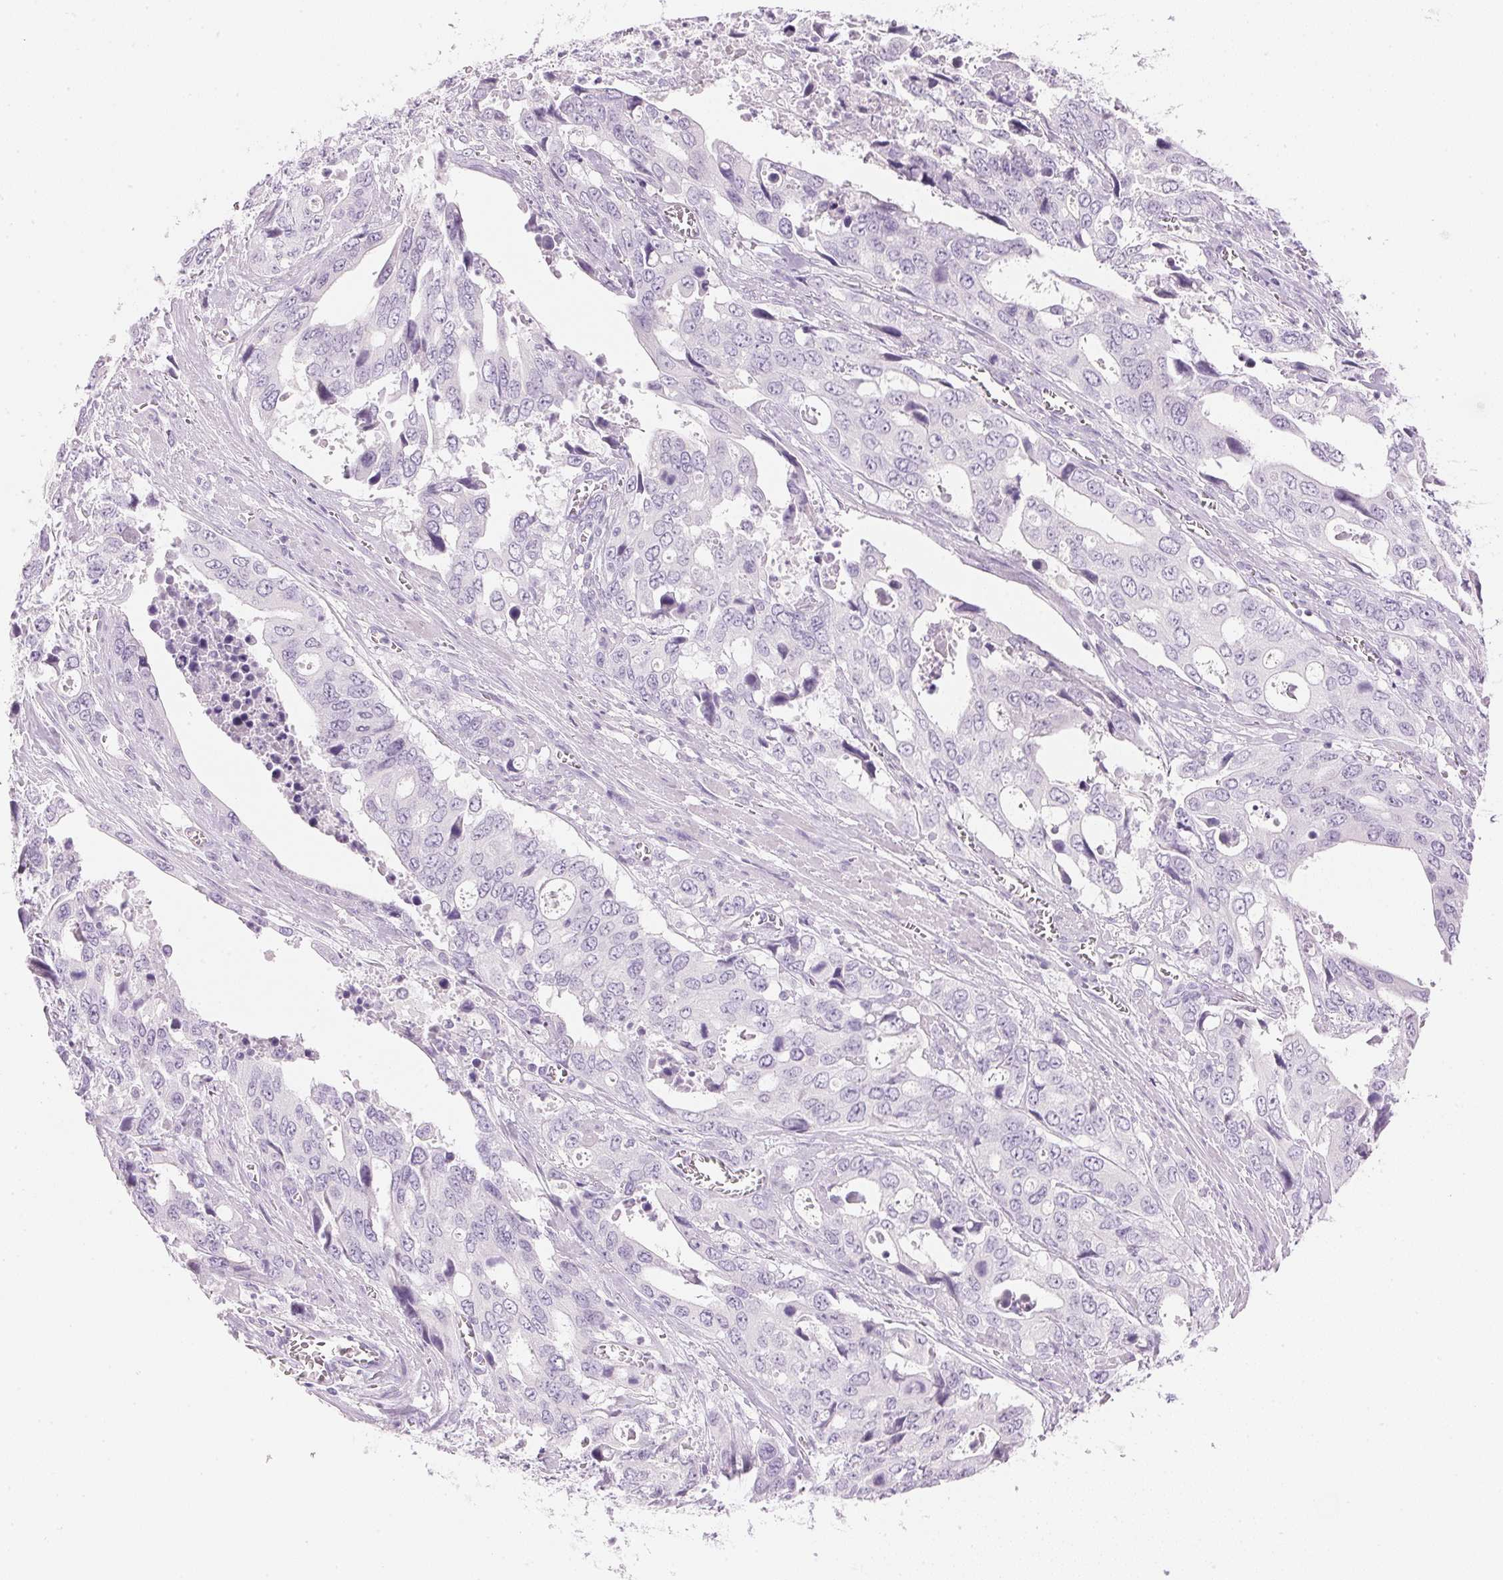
{"staining": {"intensity": "negative", "quantity": "none", "location": "none"}, "tissue": "stomach cancer", "cell_type": "Tumor cells", "image_type": "cancer", "snomed": [{"axis": "morphology", "description": "Adenocarcinoma, NOS"}, {"axis": "topography", "description": "Stomach, upper"}], "caption": "Photomicrograph shows no protein positivity in tumor cells of stomach adenocarcinoma tissue.", "gene": "IGFBP1", "patient": {"sex": "male", "age": 74}}